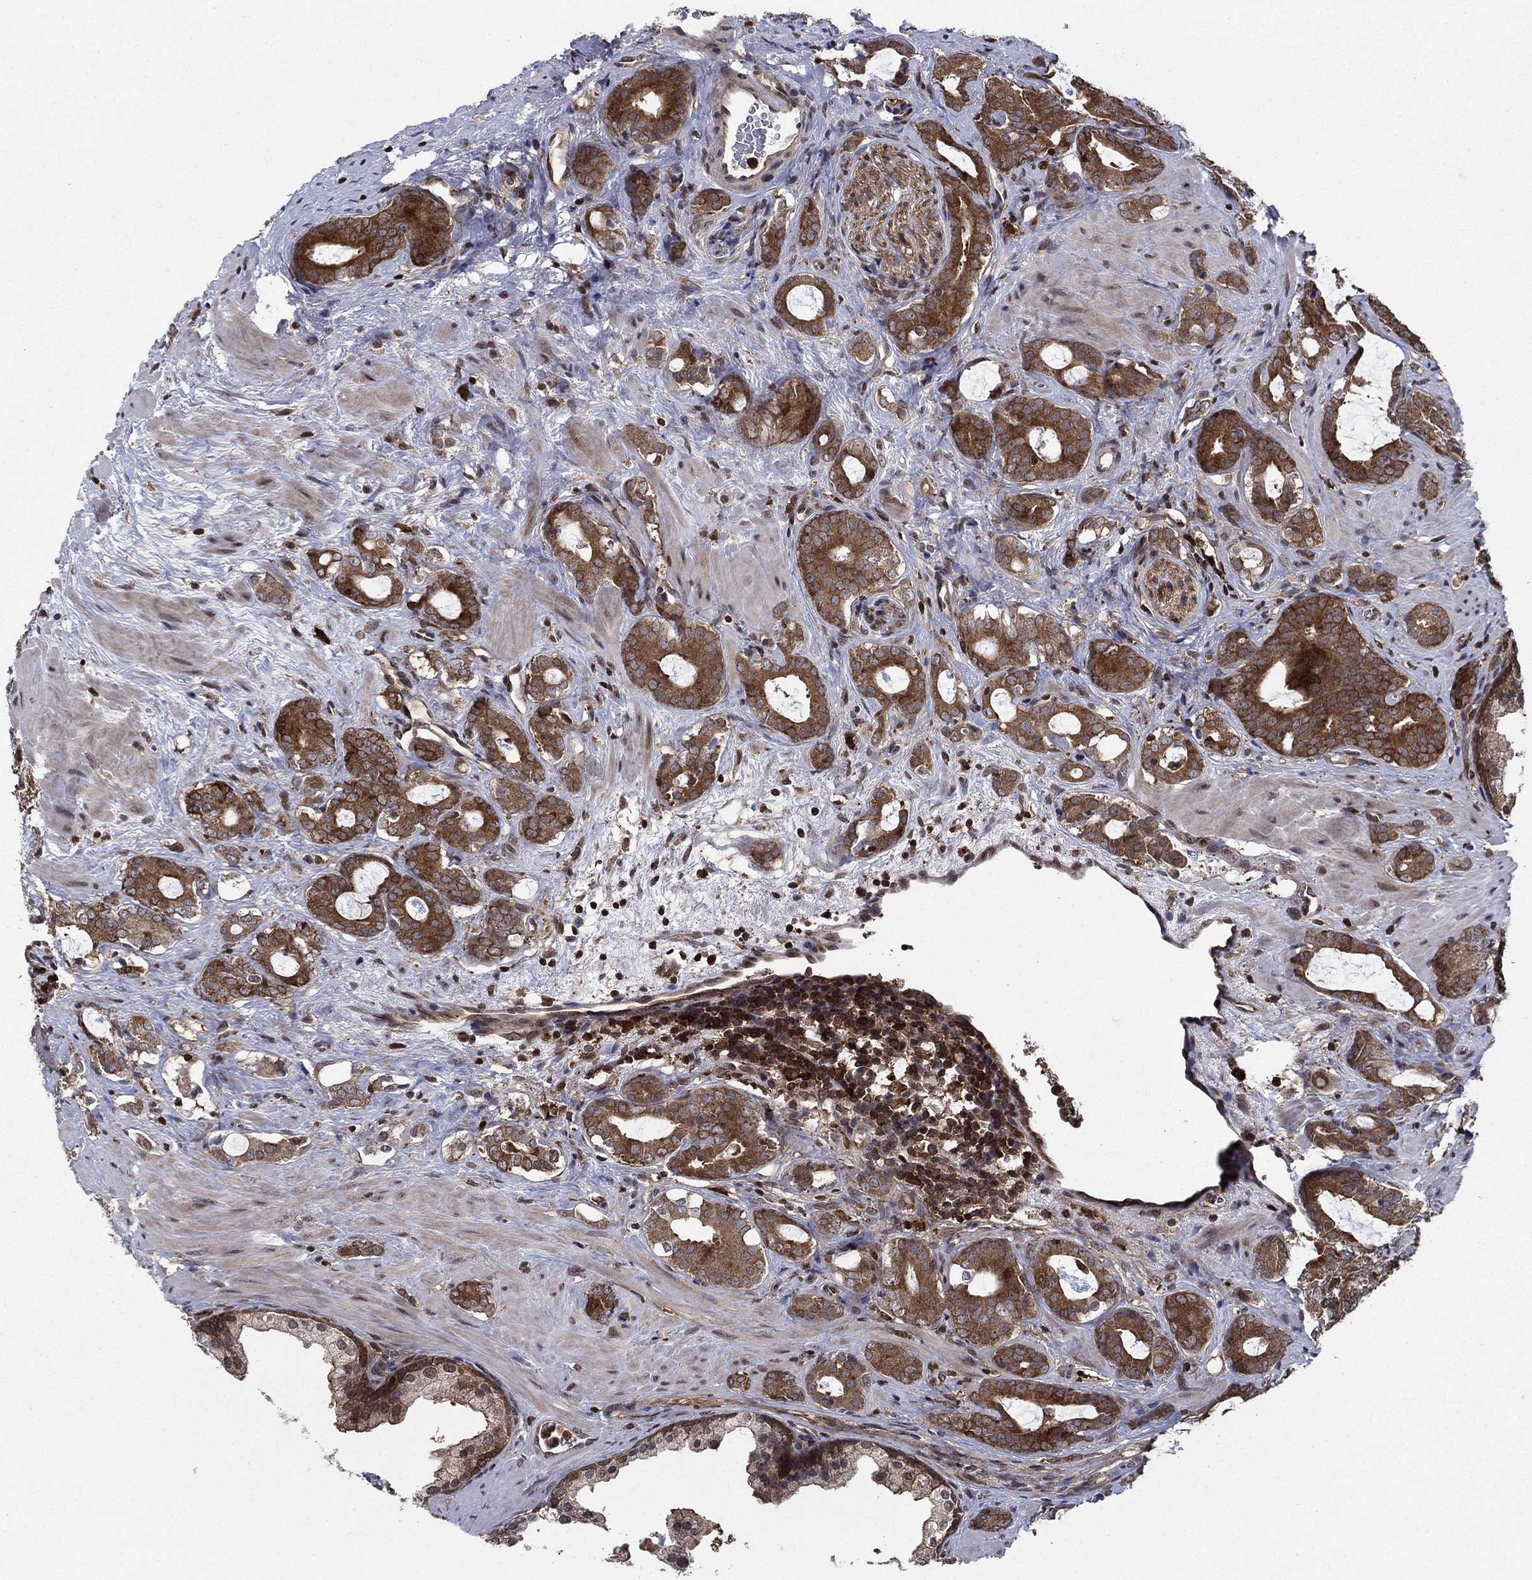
{"staining": {"intensity": "strong", "quantity": ">75%", "location": "cytoplasmic/membranous"}, "tissue": "prostate cancer", "cell_type": "Tumor cells", "image_type": "cancer", "snomed": [{"axis": "morphology", "description": "Adenocarcinoma, NOS"}, {"axis": "topography", "description": "Prostate"}], "caption": "Strong cytoplasmic/membranous expression for a protein is identified in approximately >75% of tumor cells of prostate adenocarcinoma using immunohistochemistry (IHC).", "gene": "CACYBP", "patient": {"sex": "male", "age": 55}}